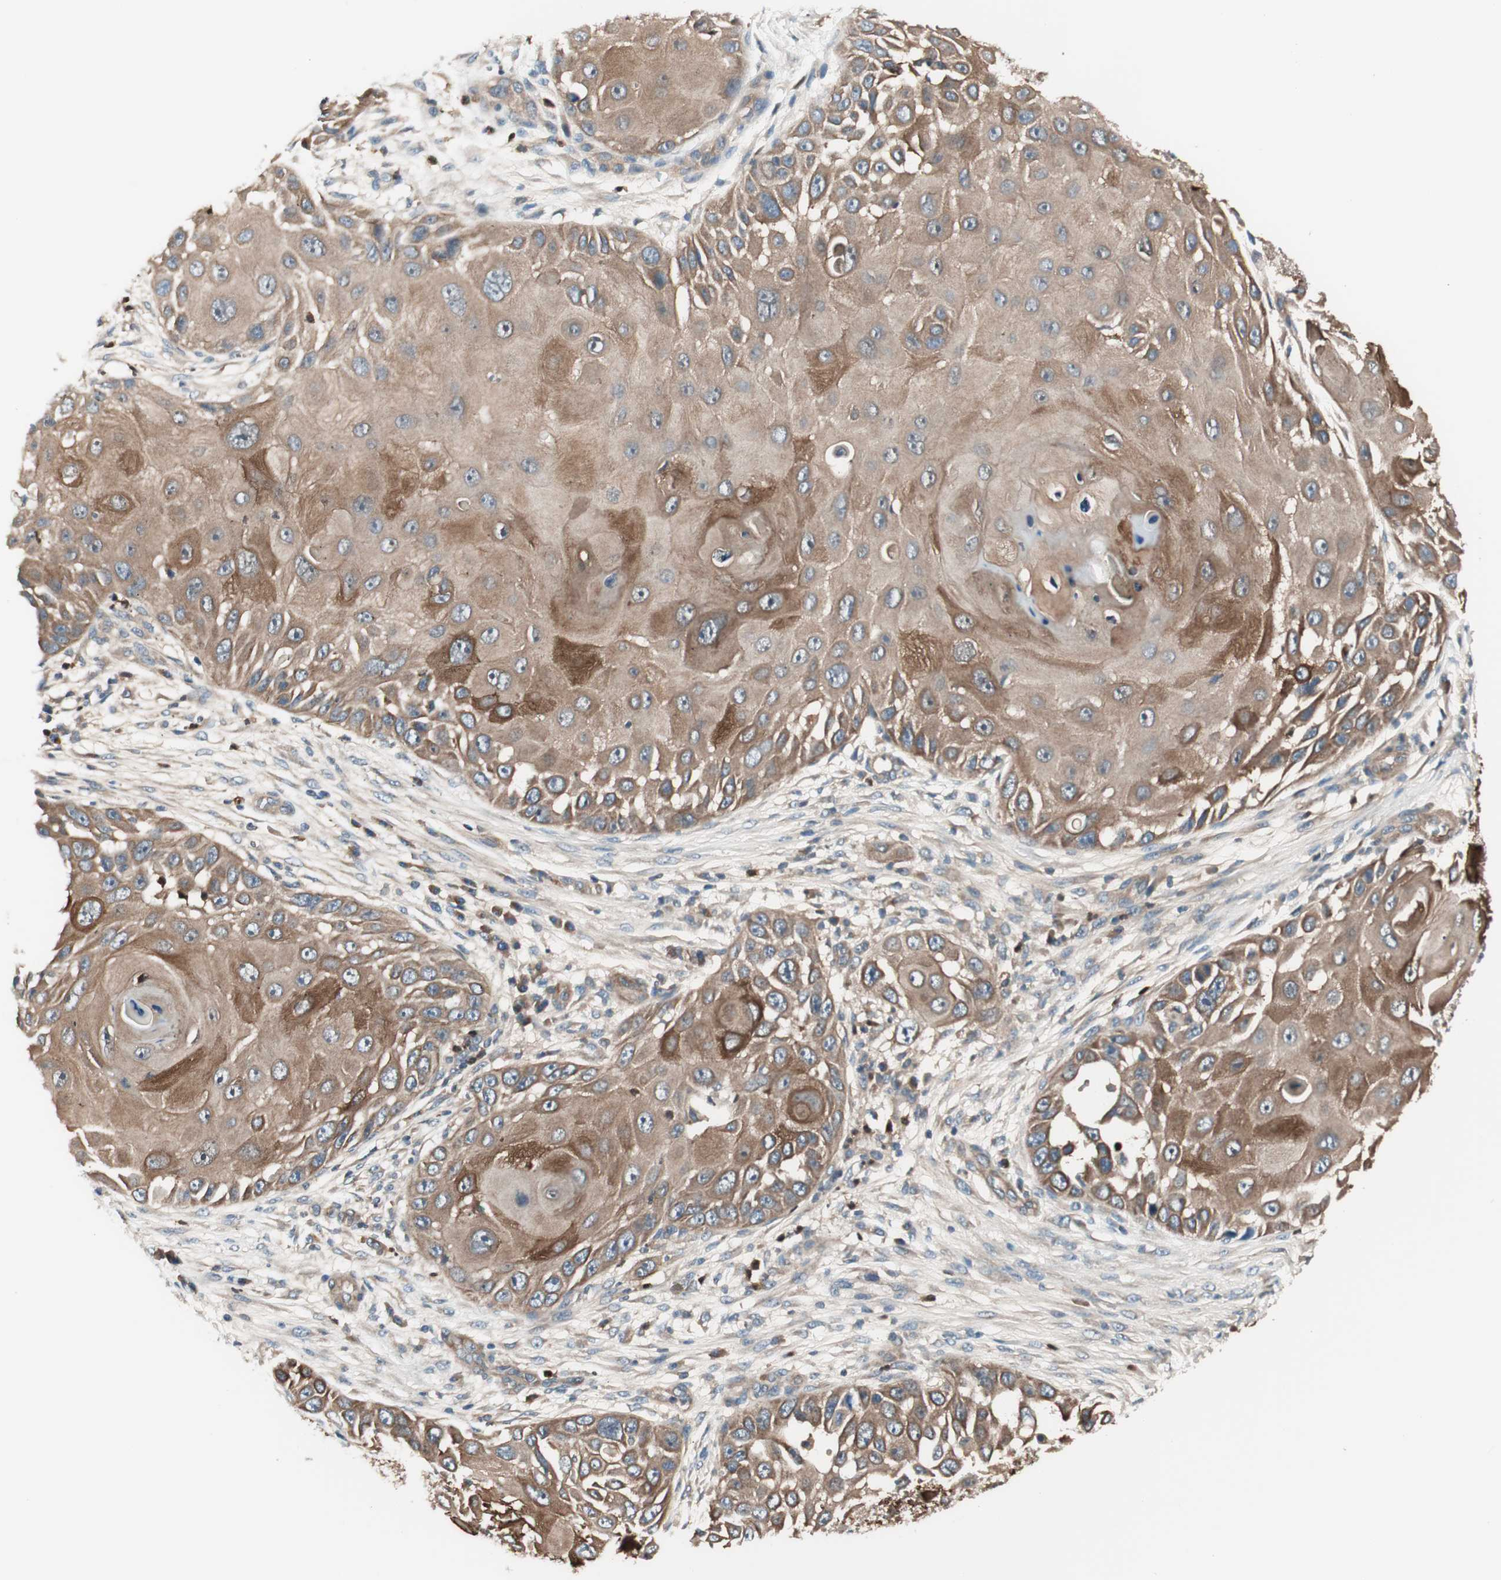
{"staining": {"intensity": "strong", "quantity": ">75%", "location": "cytoplasmic/membranous"}, "tissue": "skin cancer", "cell_type": "Tumor cells", "image_type": "cancer", "snomed": [{"axis": "morphology", "description": "Squamous cell carcinoma, NOS"}, {"axis": "topography", "description": "Skin"}], "caption": "A high-resolution photomicrograph shows immunohistochemistry staining of squamous cell carcinoma (skin), which displays strong cytoplasmic/membranous staining in about >75% of tumor cells.", "gene": "TSG101", "patient": {"sex": "female", "age": 44}}